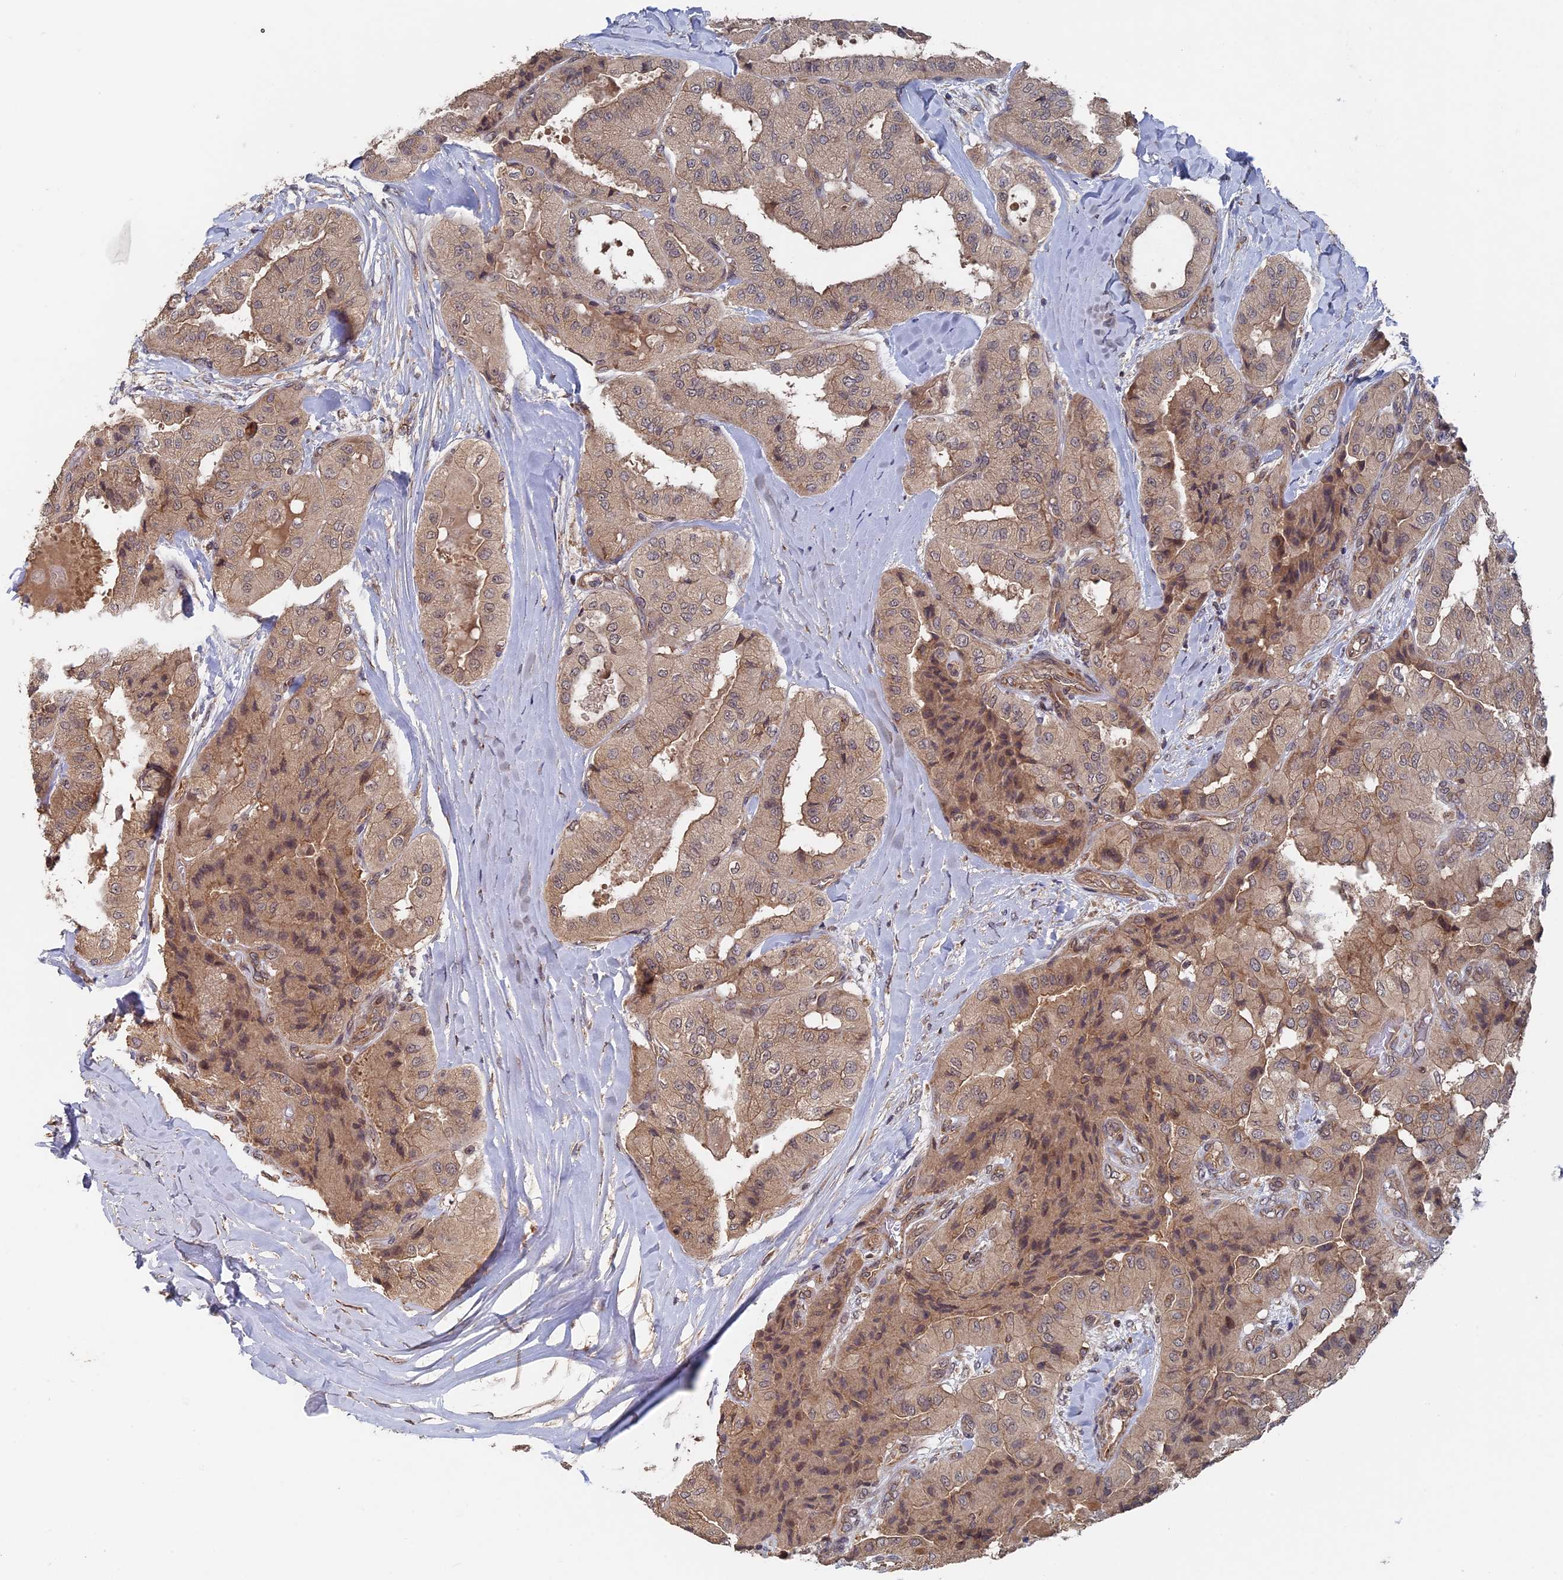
{"staining": {"intensity": "weak", "quantity": ">75%", "location": "cytoplasmic/membranous"}, "tissue": "thyroid cancer", "cell_type": "Tumor cells", "image_type": "cancer", "snomed": [{"axis": "morphology", "description": "Papillary adenocarcinoma, NOS"}, {"axis": "topography", "description": "Thyroid gland"}], "caption": "High-magnification brightfield microscopy of papillary adenocarcinoma (thyroid) stained with DAB (brown) and counterstained with hematoxylin (blue). tumor cells exhibit weak cytoplasmic/membranous positivity is present in about>75% of cells.", "gene": "RAB15", "patient": {"sex": "female", "age": 59}}